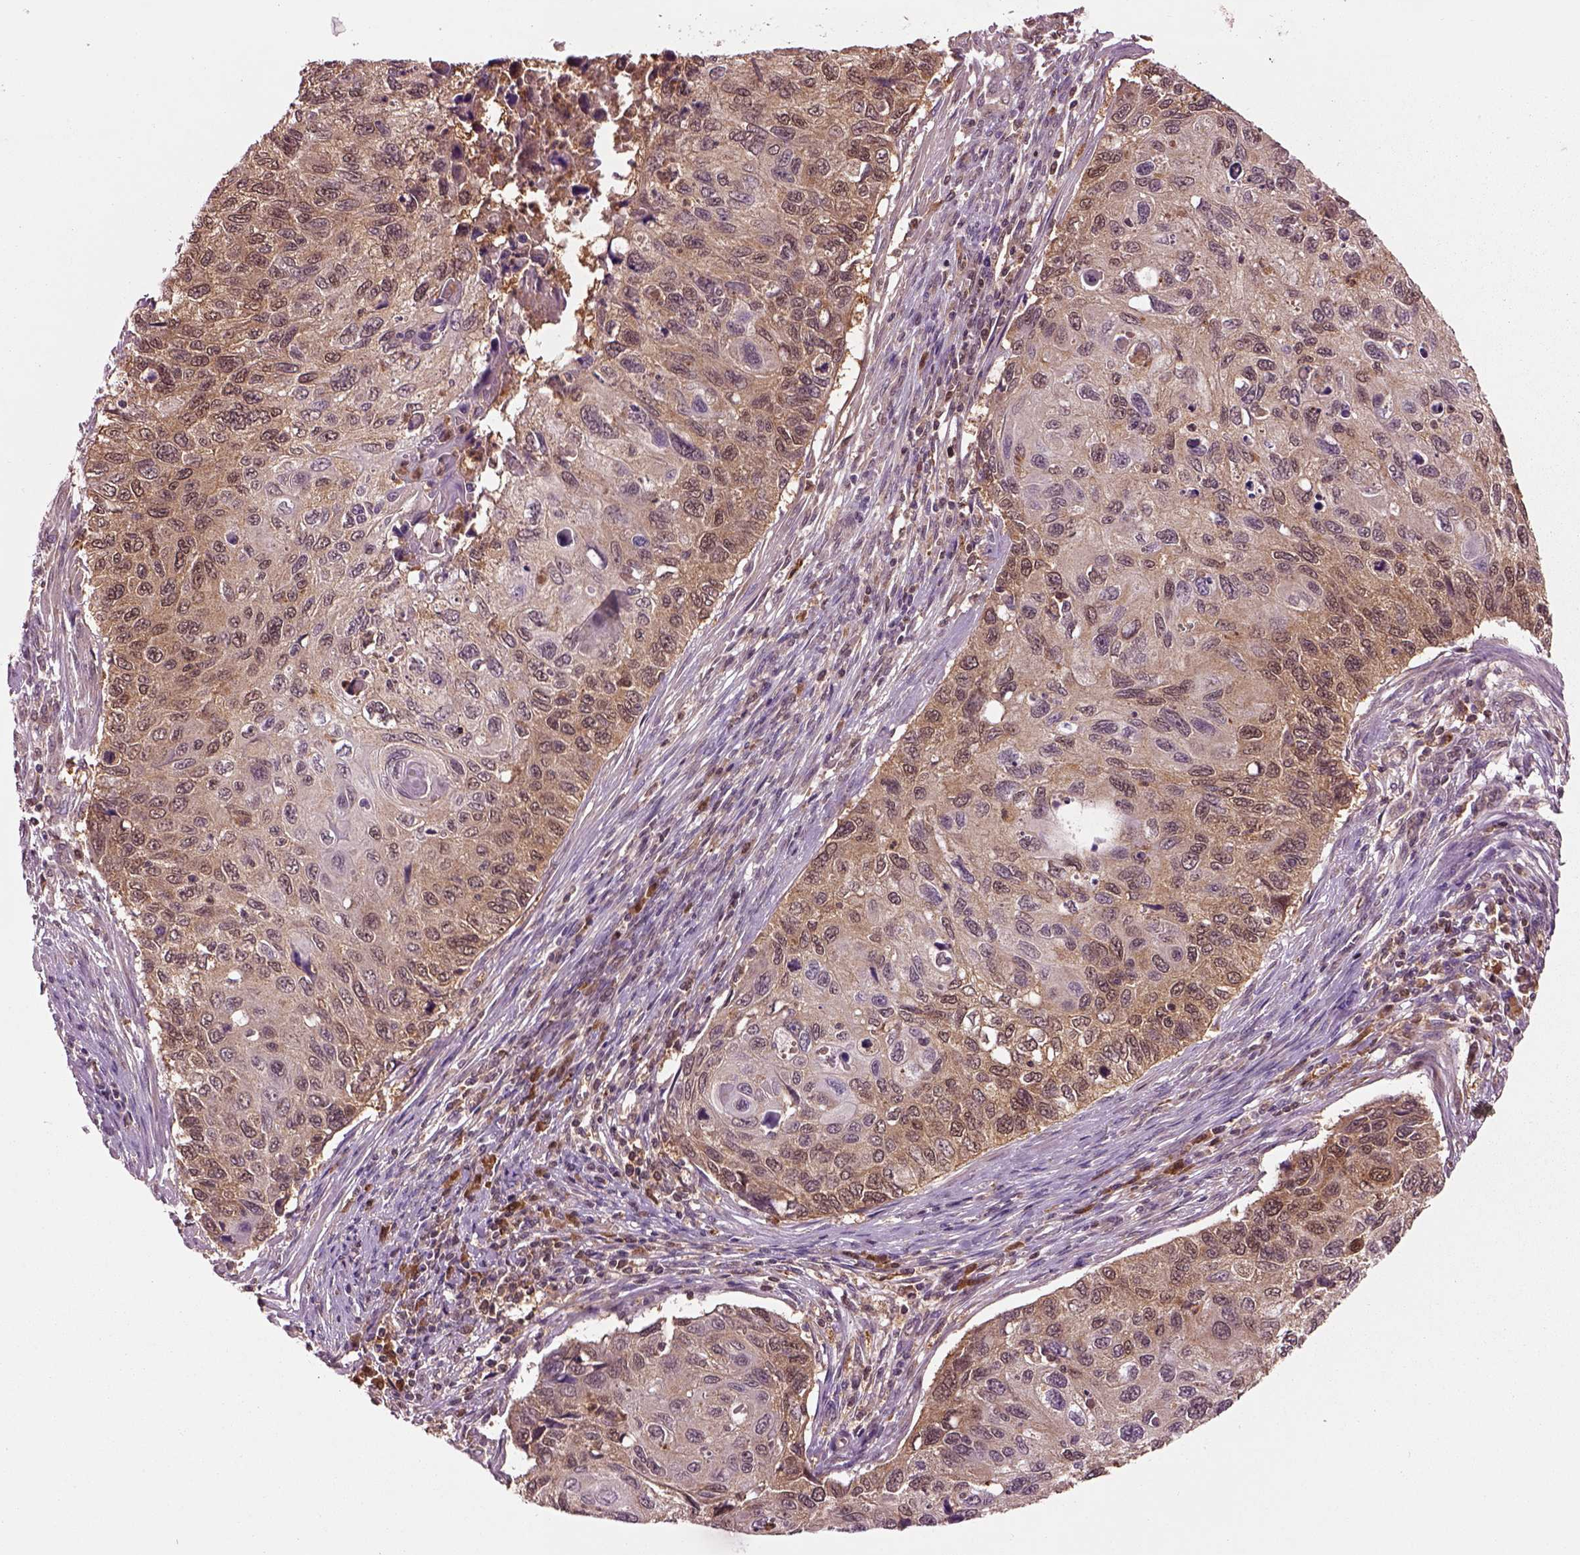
{"staining": {"intensity": "weak", "quantity": ">75%", "location": "cytoplasmic/membranous"}, "tissue": "cervical cancer", "cell_type": "Tumor cells", "image_type": "cancer", "snomed": [{"axis": "morphology", "description": "Squamous cell carcinoma, NOS"}, {"axis": "topography", "description": "Cervix"}], "caption": "A micrograph of cervical cancer stained for a protein exhibits weak cytoplasmic/membranous brown staining in tumor cells.", "gene": "MDP1", "patient": {"sex": "female", "age": 70}}